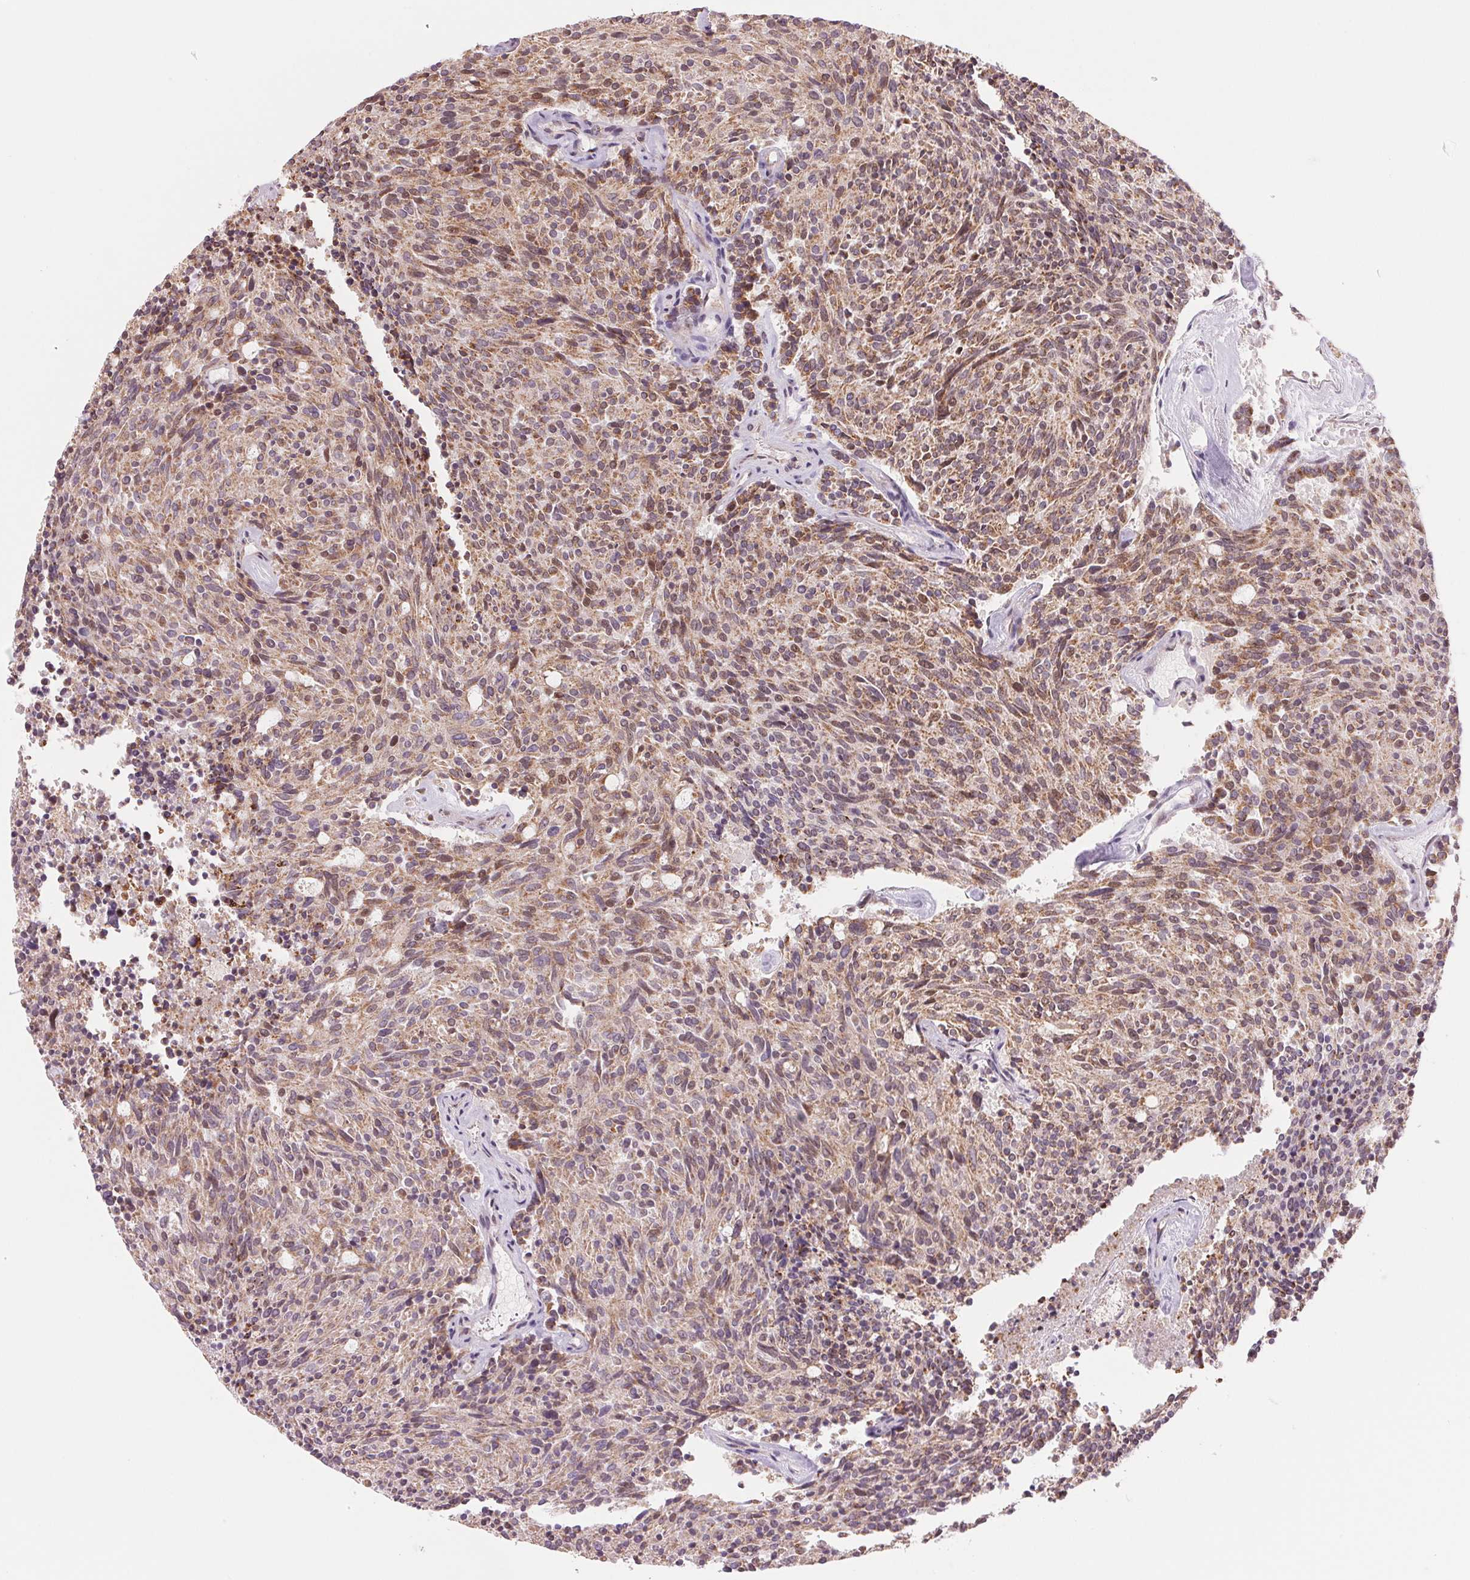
{"staining": {"intensity": "weak", "quantity": ">75%", "location": "cytoplasmic/membranous"}, "tissue": "carcinoid", "cell_type": "Tumor cells", "image_type": "cancer", "snomed": [{"axis": "morphology", "description": "Carcinoid, malignant, NOS"}, {"axis": "topography", "description": "Pancreas"}], "caption": "Carcinoid was stained to show a protein in brown. There is low levels of weak cytoplasmic/membranous staining in about >75% of tumor cells. The staining was performed using DAB to visualize the protein expression in brown, while the nuclei were stained in blue with hematoxylin (Magnification: 20x).", "gene": "ARHGAP32", "patient": {"sex": "female", "age": 54}}